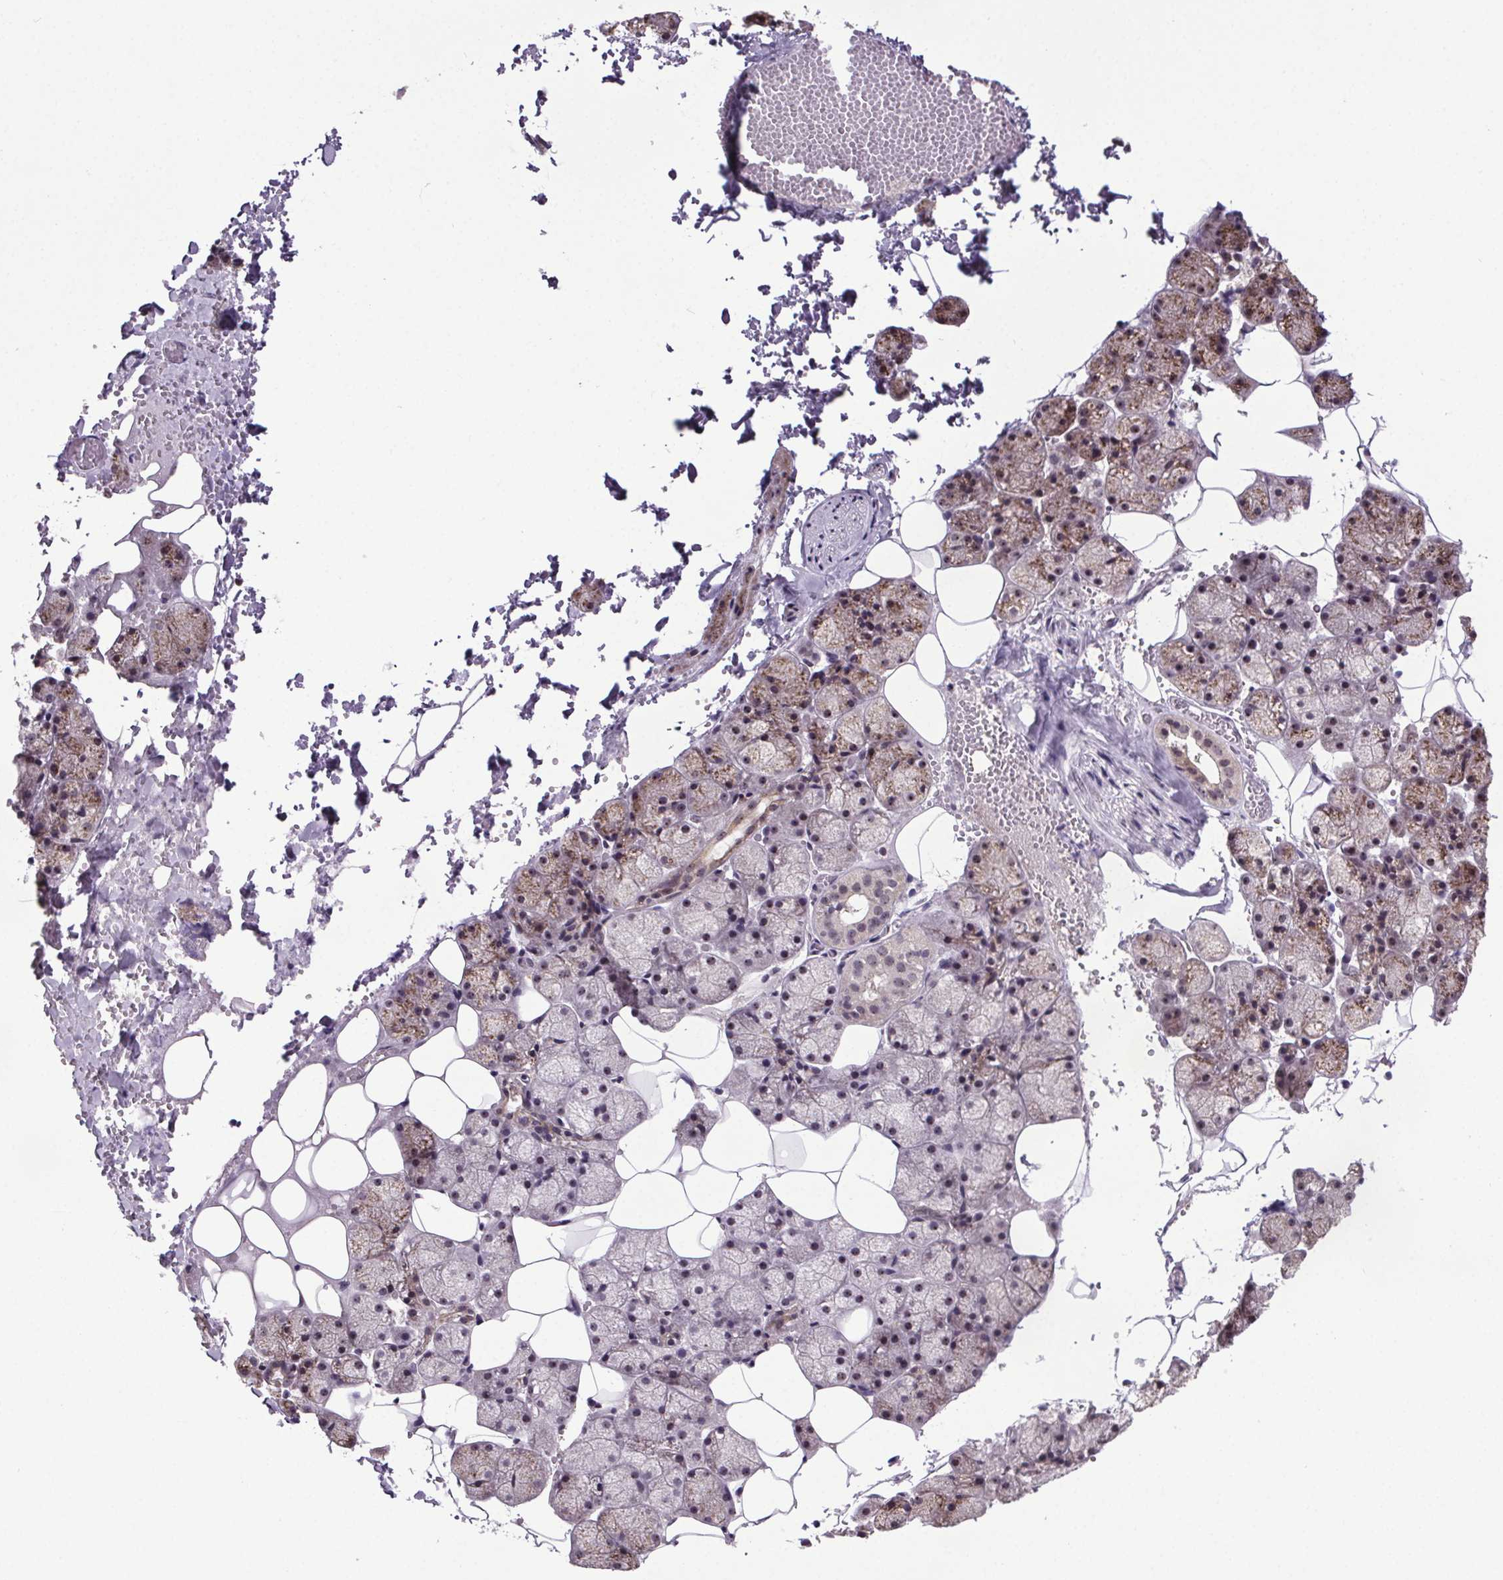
{"staining": {"intensity": "moderate", "quantity": "25%-75%", "location": "cytoplasmic/membranous,nuclear"}, "tissue": "salivary gland", "cell_type": "Glandular cells", "image_type": "normal", "snomed": [{"axis": "morphology", "description": "Normal tissue, NOS"}, {"axis": "topography", "description": "Salivary gland"}], "caption": "Protein expression analysis of unremarkable human salivary gland reveals moderate cytoplasmic/membranous,nuclear staining in about 25%-75% of glandular cells. (Brightfield microscopy of DAB IHC at high magnification).", "gene": "ATMIN", "patient": {"sex": "male", "age": 38}}